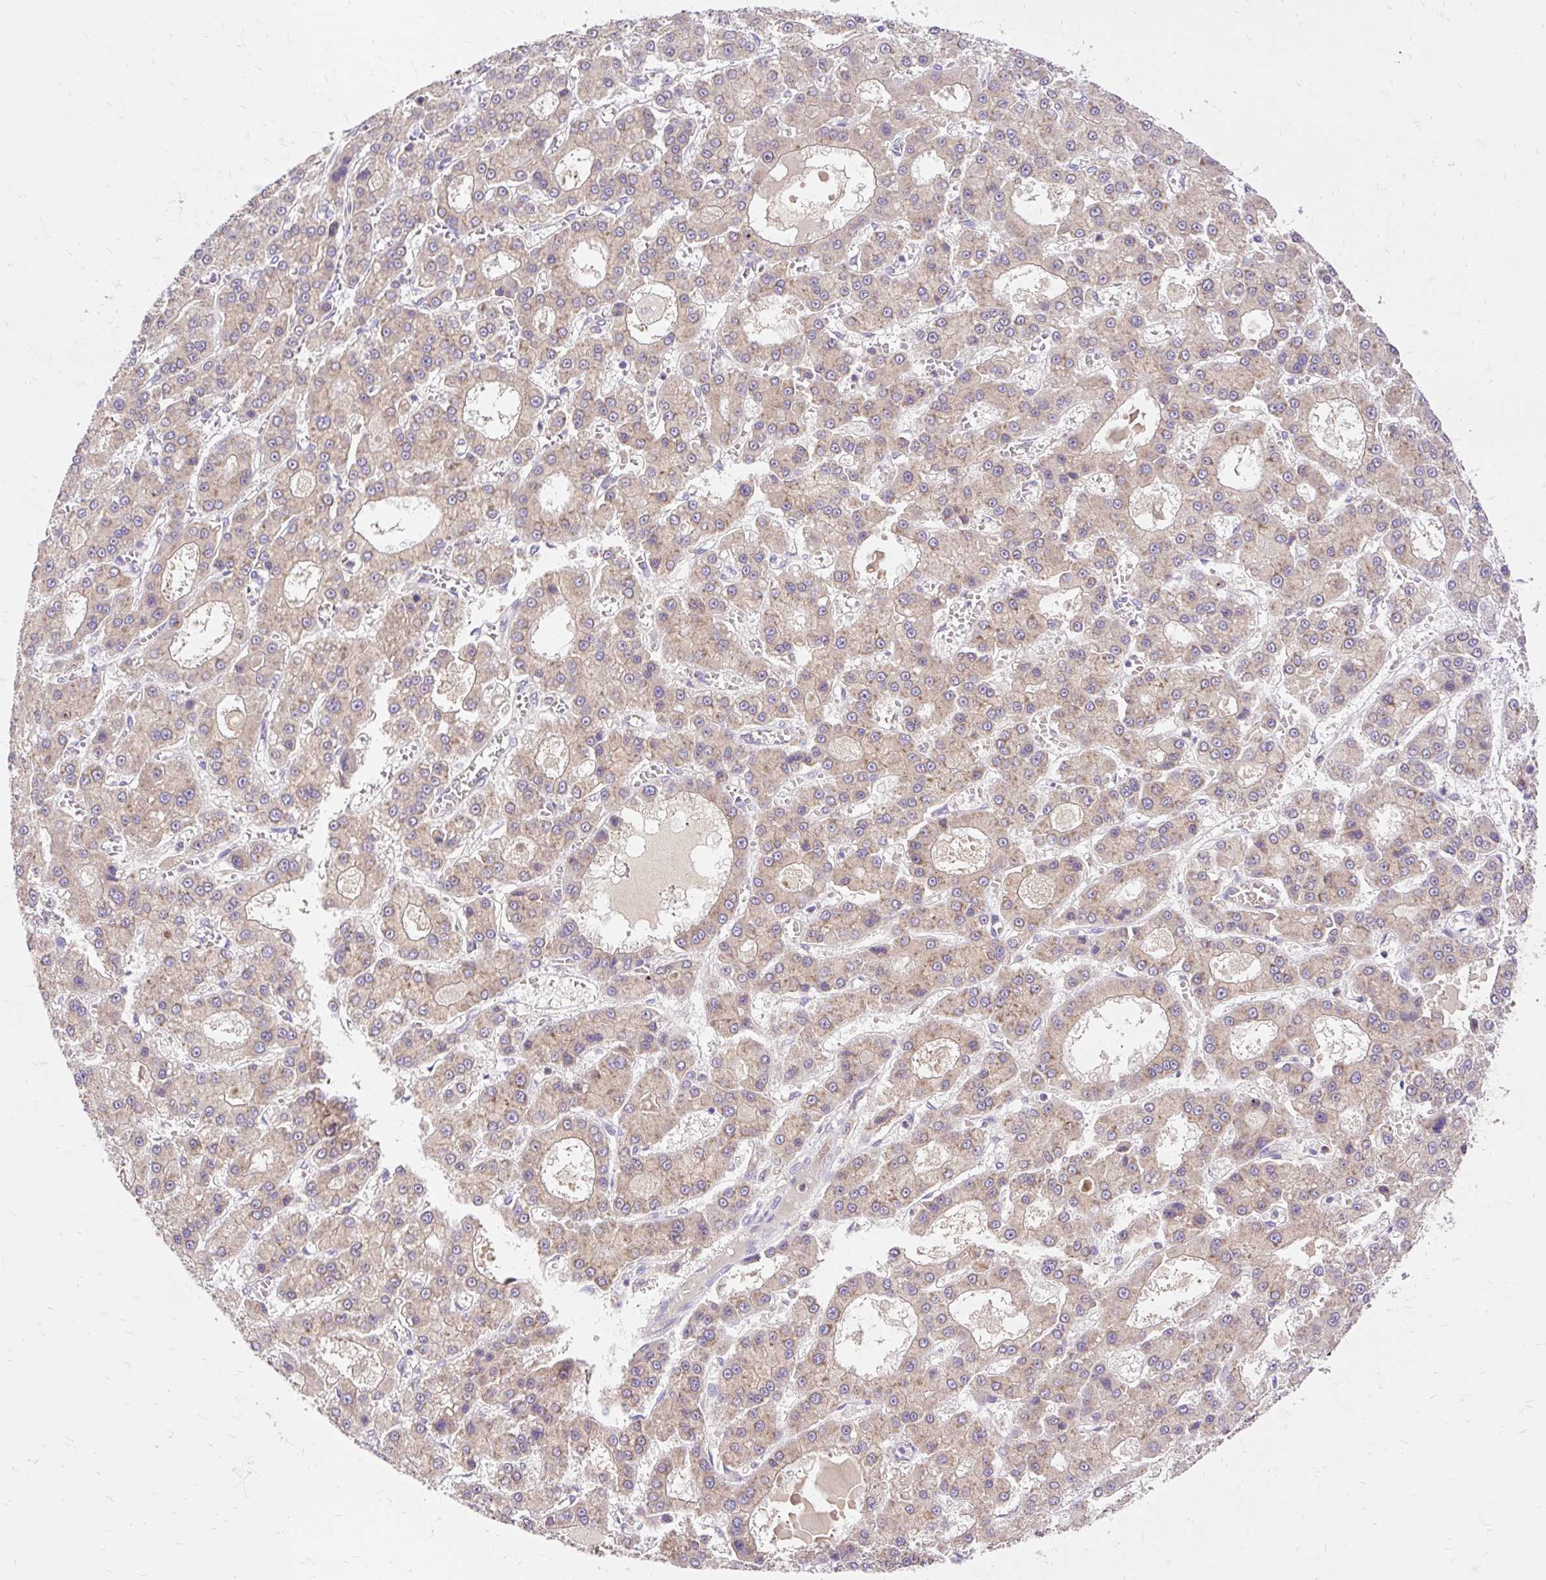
{"staining": {"intensity": "weak", "quantity": ">75%", "location": "cytoplasmic/membranous"}, "tissue": "liver cancer", "cell_type": "Tumor cells", "image_type": "cancer", "snomed": [{"axis": "morphology", "description": "Carcinoma, Hepatocellular, NOS"}, {"axis": "topography", "description": "Liver"}], "caption": "The histopathology image shows a brown stain indicating the presence of a protein in the cytoplasmic/membranous of tumor cells in liver hepatocellular carcinoma.", "gene": "SEC63", "patient": {"sex": "male", "age": 70}}